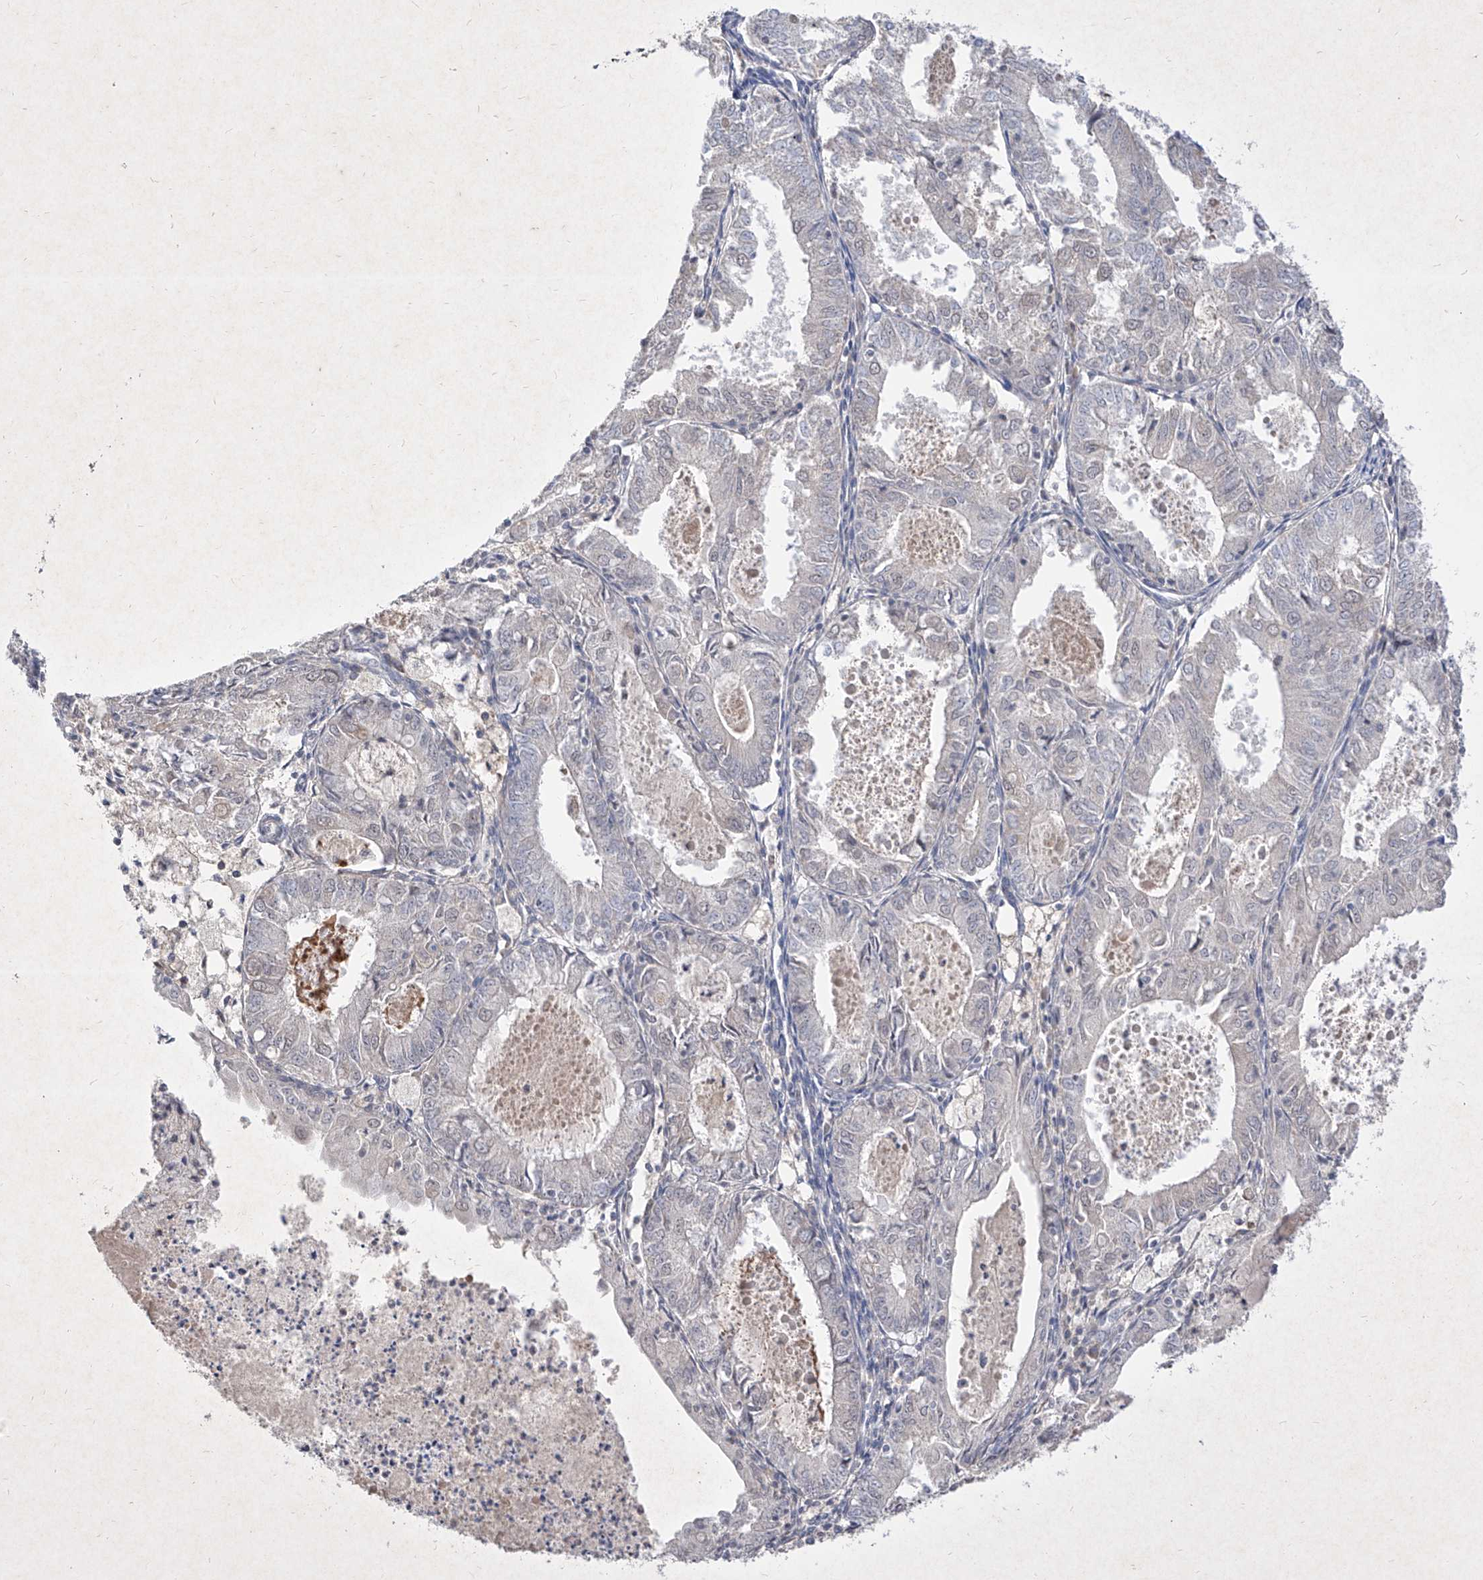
{"staining": {"intensity": "negative", "quantity": "none", "location": "none"}, "tissue": "endometrial cancer", "cell_type": "Tumor cells", "image_type": "cancer", "snomed": [{"axis": "morphology", "description": "Adenocarcinoma, NOS"}, {"axis": "topography", "description": "Endometrium"}], "caption": "IHC histopathology image of neoplastic tissue: human endometrial cancer stained with DAB (3,3'-diaminobenzidine) shows no significant protein positivity in tumor cells.", "gene": "C4A", "patient": {"sex": "female", "age": 57}}